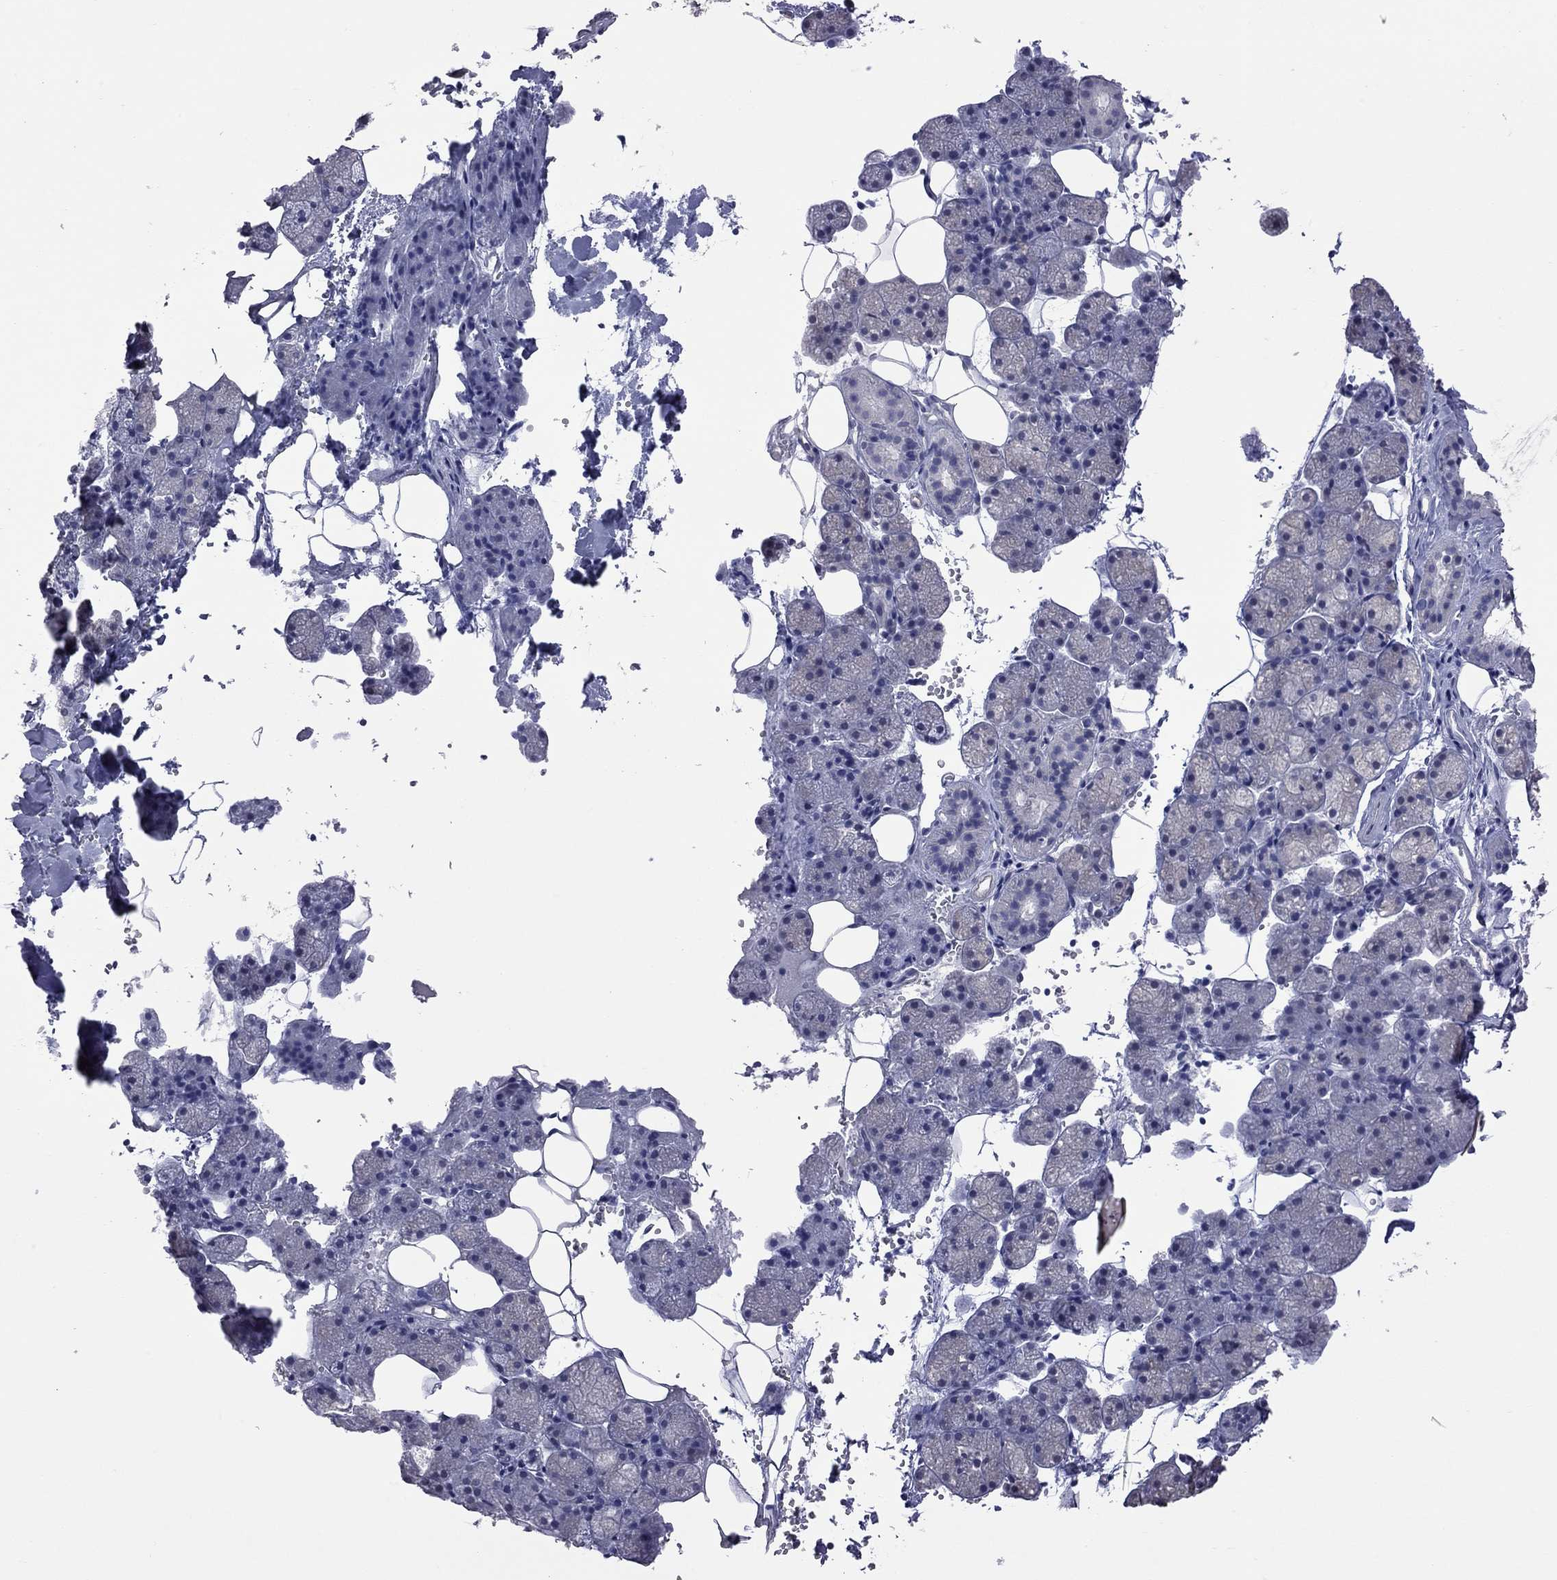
{"staining": {"intensity": "negative", "quantity": "none", "location": "none"}, "tissue": "salivary gland", "cell_type": "Glandular cells", "image_type": "normal", "snomed": [{"axis": "morphology", "description": "Normal tissue, NOS"}, {"axis": "topography", "description": "Salivary gland"}], "caption": "Protein analysis of benign salivary gland demonstrates no significant positivity in glandular cells.", "gene": "HYLS1", "patient": {"sex": "male", "age": 38}}